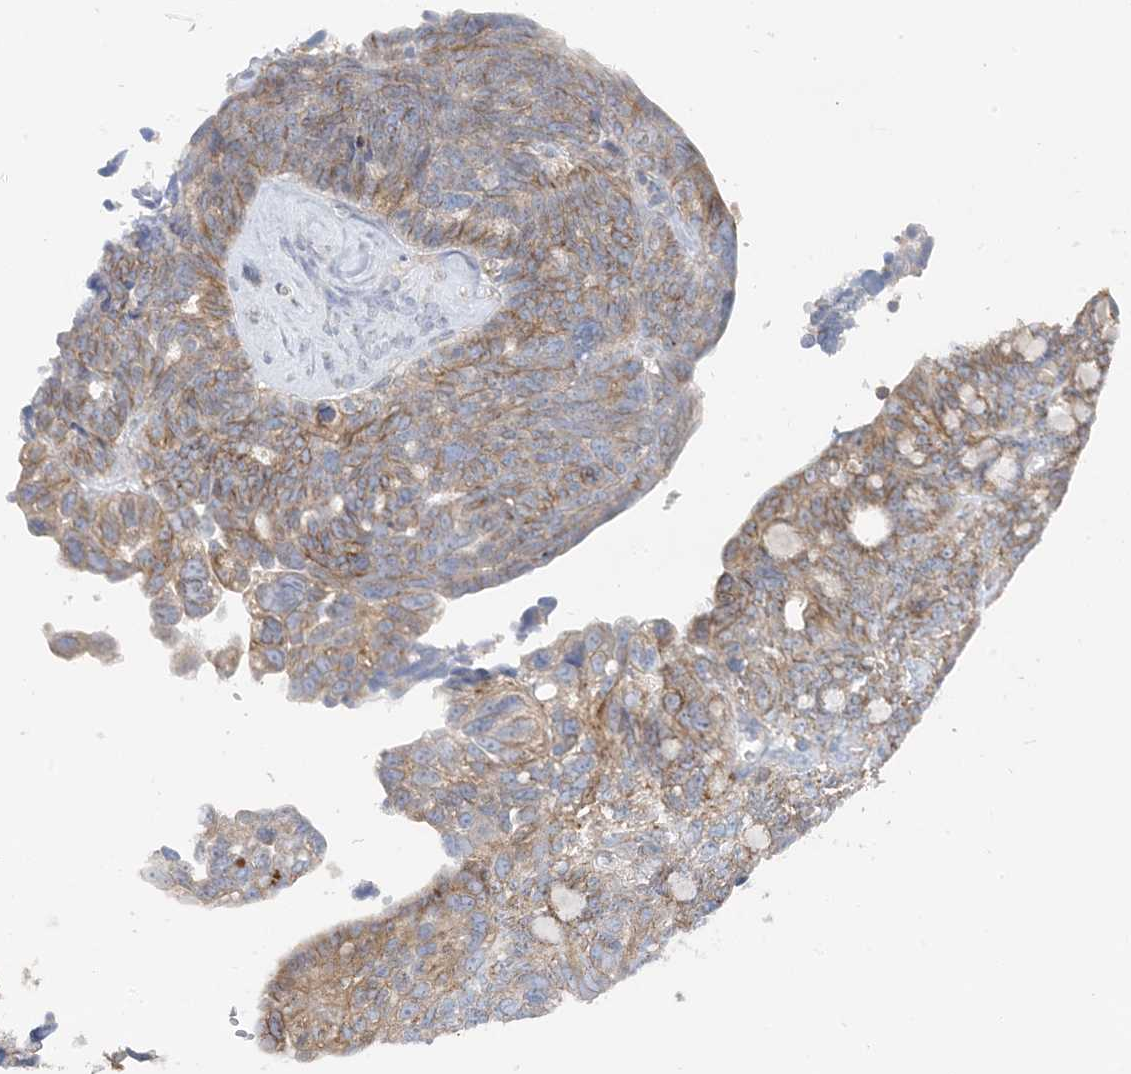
{"staining": {"intensity": "moderate", "quantity": ">75%", "location": "cytoplasmic/membranous"}, "tissue": "ovarian cancer", "cell_type": "Tumor cells", "image_type": "cancer", "snomed": [{"axis": "morphology", "description": "Cystadenocarcinoma, serous, NOS"}, {"axis": "topography", "description": "Ovary"}], "caption": "Immunohistochemical staining of human ovarian cancer reveals medium levels of moderate cytoplasmic/membranous positivity in about >75% of tumor cells.", "gene": "CALHM5", "patient": {"sex": "female", "age": 79}}